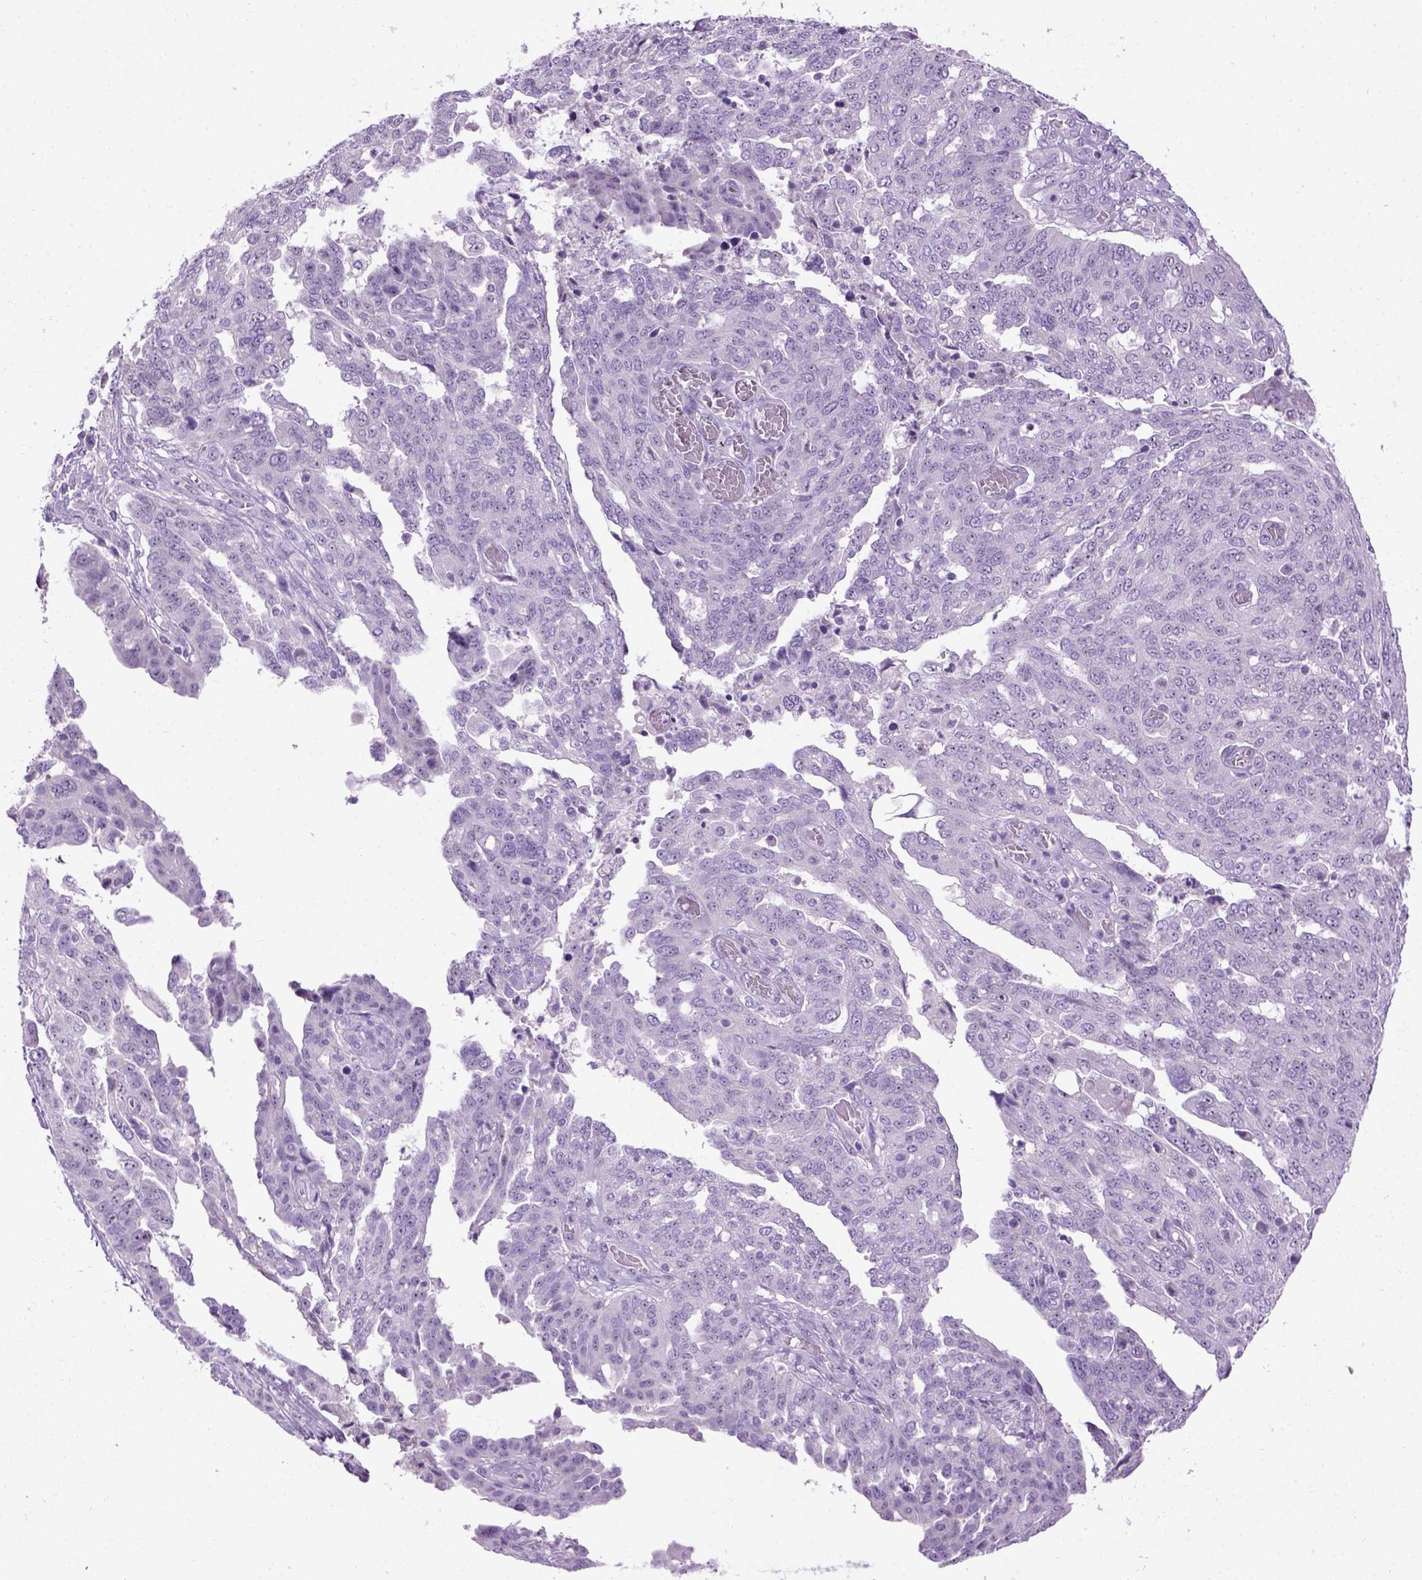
{"staining": {"intensity": "negative", "quantity": "none", "location": "none"}, "tissue": "ovarian cancer", "cell_type": "Tumor cells", "image_type": "cancer", "snomed": [{"axis": "morphology", "description": "Cystadenocarcinoma, serous, NOS"}, {"axis": "topography", "description": "Ovary"}], "caption": "Tumor cells are negative for brown protein staining in ovarian serous cystadenocarcinoma.", "gene": "UTP4", "patient": {"sex": "female", "age": 67}}